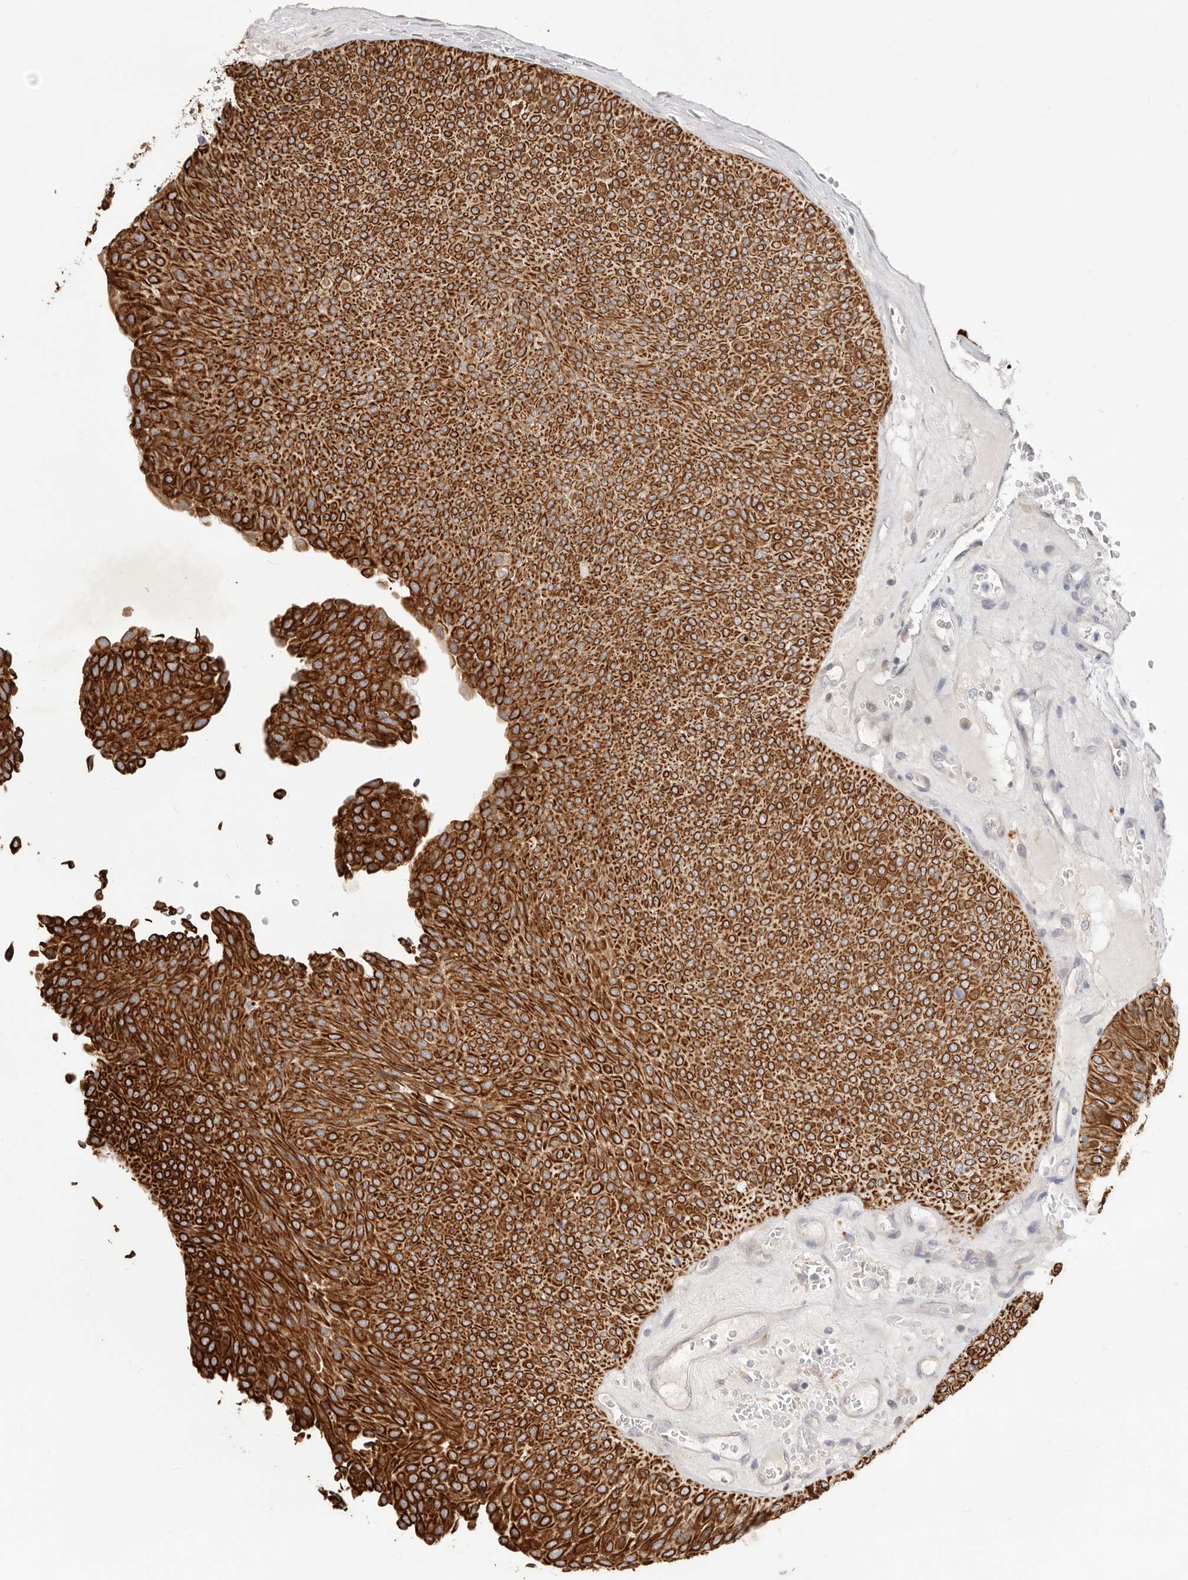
{"staining": {"intensity": "strong", "quantity": ">75%", "location": "cytoplasmic/membranous"}, "tissue": "urothelial cancer", "cell_type": "Tumor cells", "image_type": "cancer", "snomed": [{"axis": "morphology", "description": "Urothelial carcinoma, Low grade"}, {"axis": "topography", "description": "Urinary bladder"}], "caption": "Immunohistochemistry image of human urothelial cancer stained for a protein (brown), which reveals high levels of strong cytoplasmic/membranous positivity in approximately >75% of tumor cells.", "gene": "USH1C", "patient": {"sex": "male", "age": 78}}